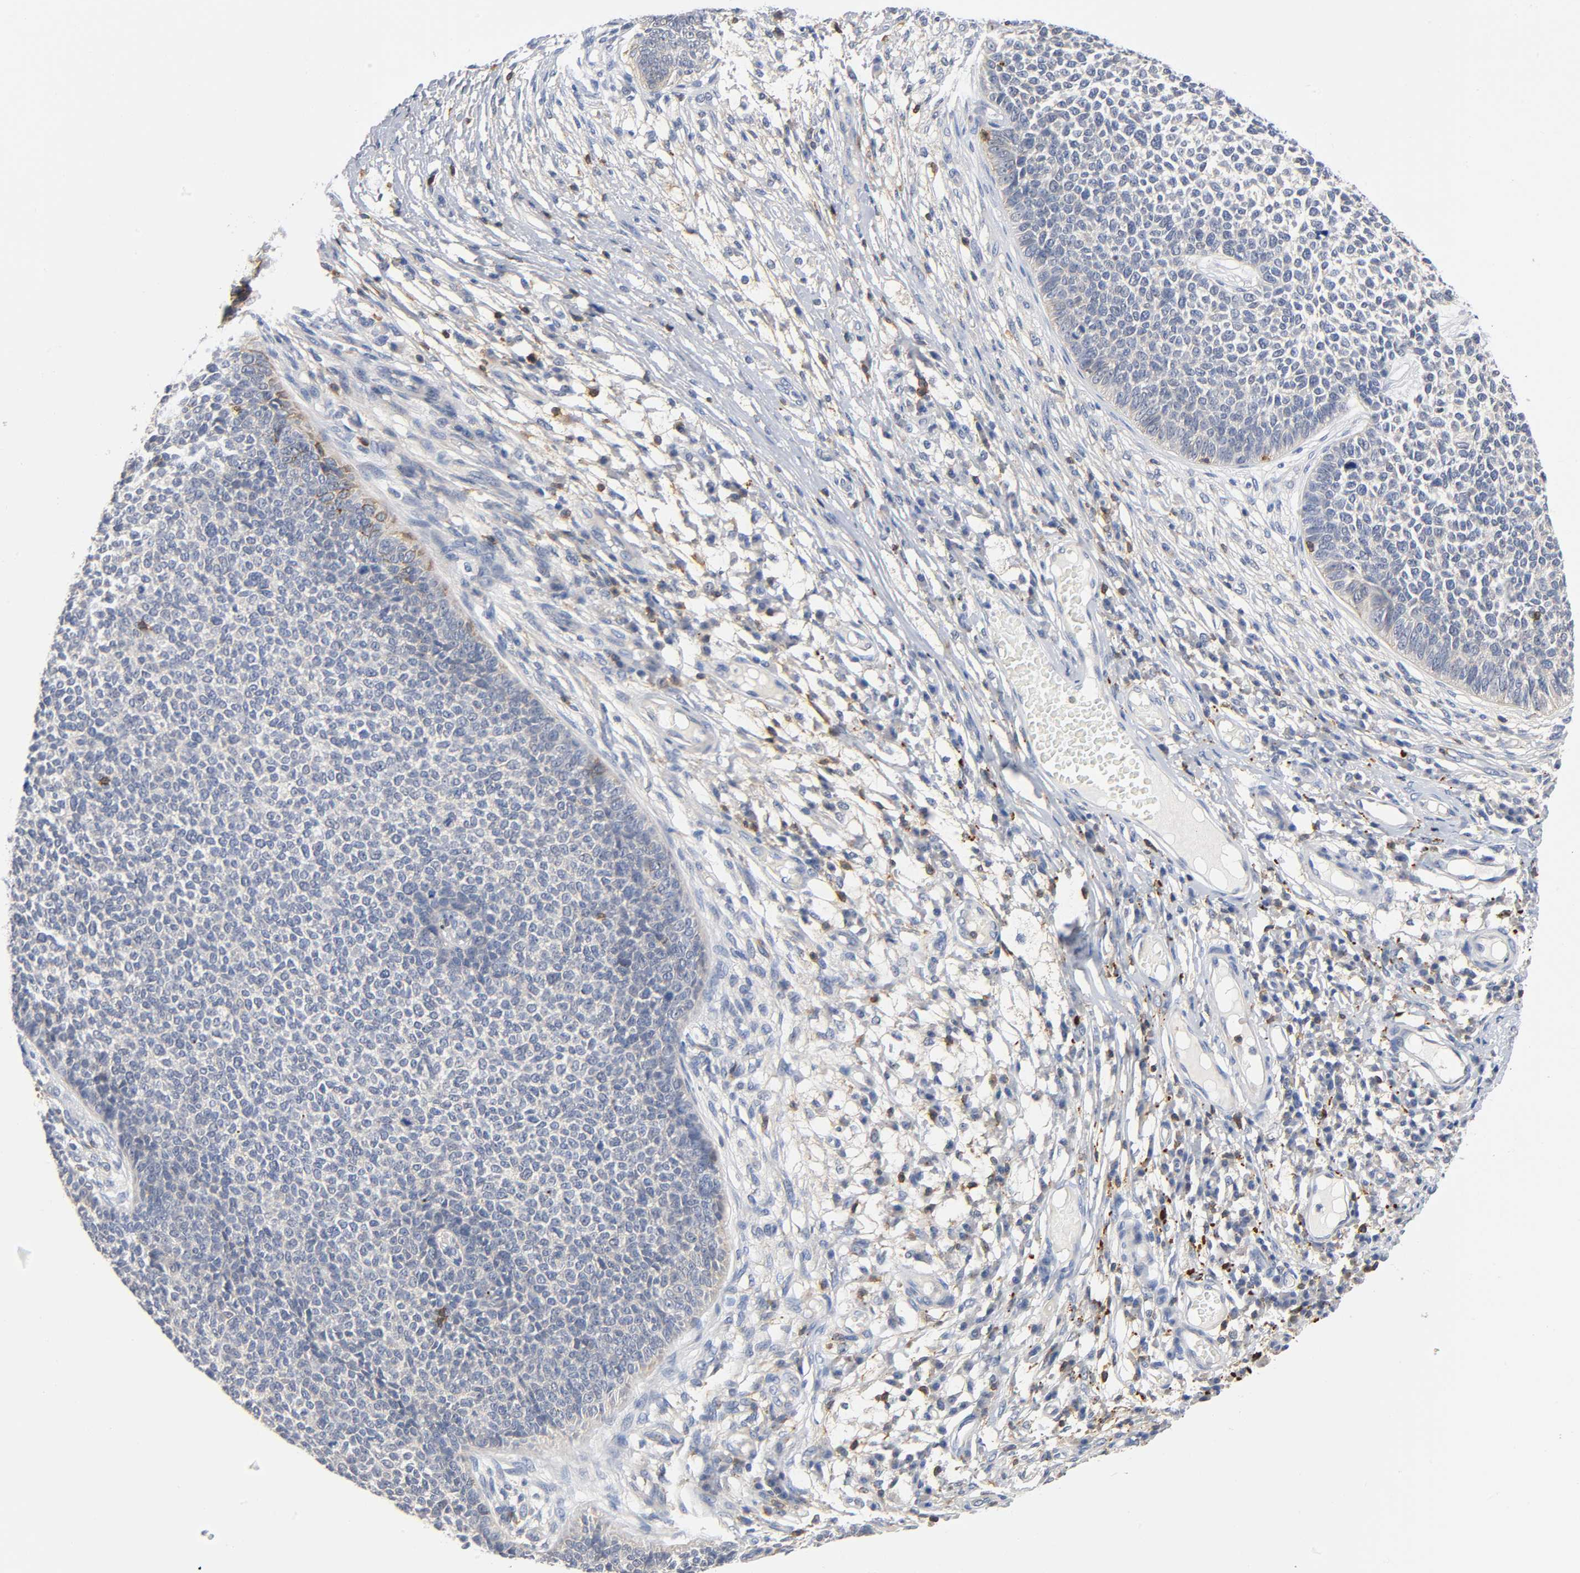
{"staining": {"intensity": "weak", "quantity": "<25%", "location": "cytoplasmic/membranous"}, "tissue": "skin cancer", "cell_type": "Tumor cells", "image_type": "cancer", "snomed": [{"axis": "morphology", "description": "Basal cell carcinoma"}, {"axis": "topography", "description": "Skin"}], "caption": "This photomicrograph is of skin cancer stained with immunohistochemistry (IHC) to label a protein in brown with the nuclei are counter-stained blue. There is no staining in tumor cells.", "gene": "UCKL1", "patient": {"sex": "female", "age": 84}}